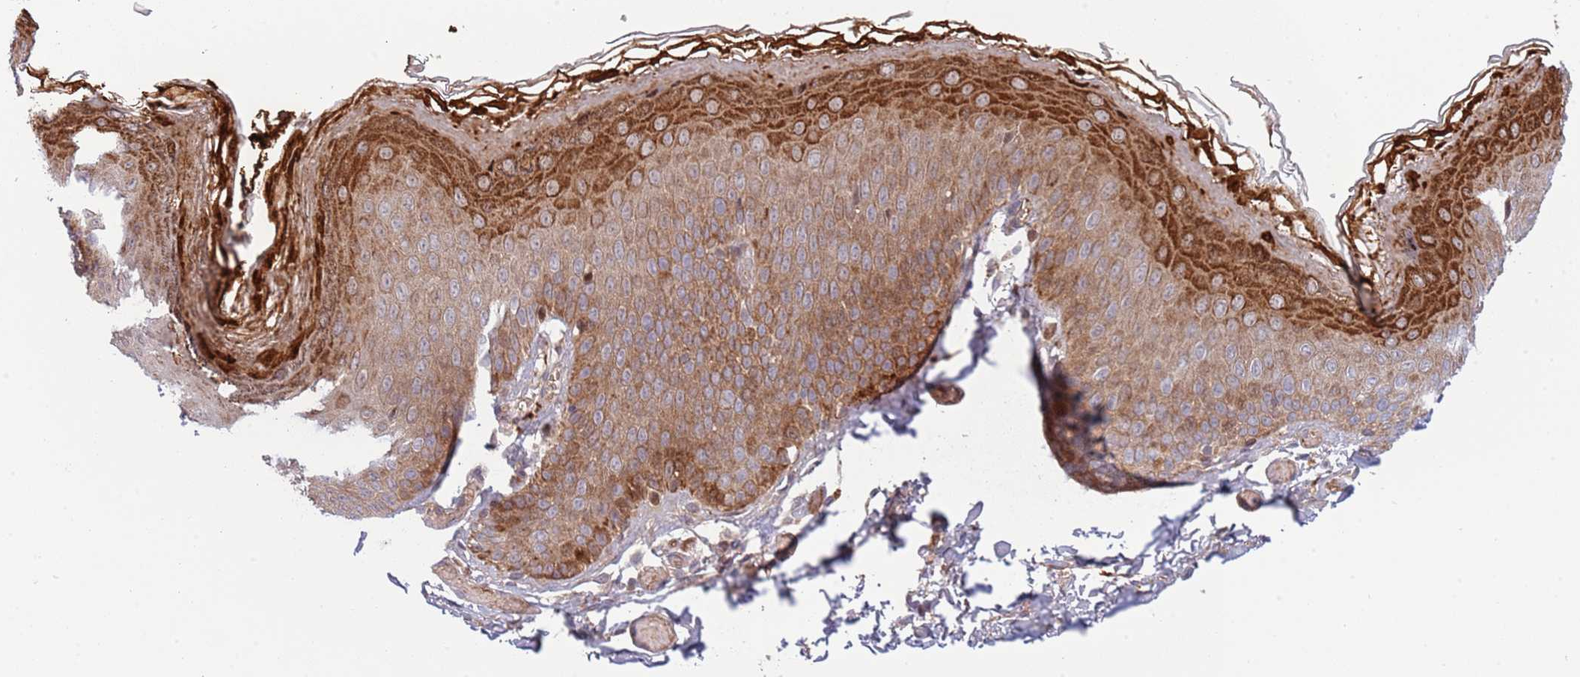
{"staining": {"intensity": "strong", "quantity": ">75%", "location": "cytoplasmic/membranous"}, "tissue": "skin", "cell_type": "Epidermal cells", "image_type": "normal", "snomed": [{"axis": "morphology", "description": "Normal tissue, NOS"}, {"axis": "topography", "description": "Anal"}], "caption": "Protein staining exhibits strong cytoplasmic/membranous staining in about >75% of epidermal cells in normal skin. (DAB IHC, brown staining for protein, blue staining for nuclei).", "gene": "NT5DC4", "patient": {"sex": "female", "age": 40}}